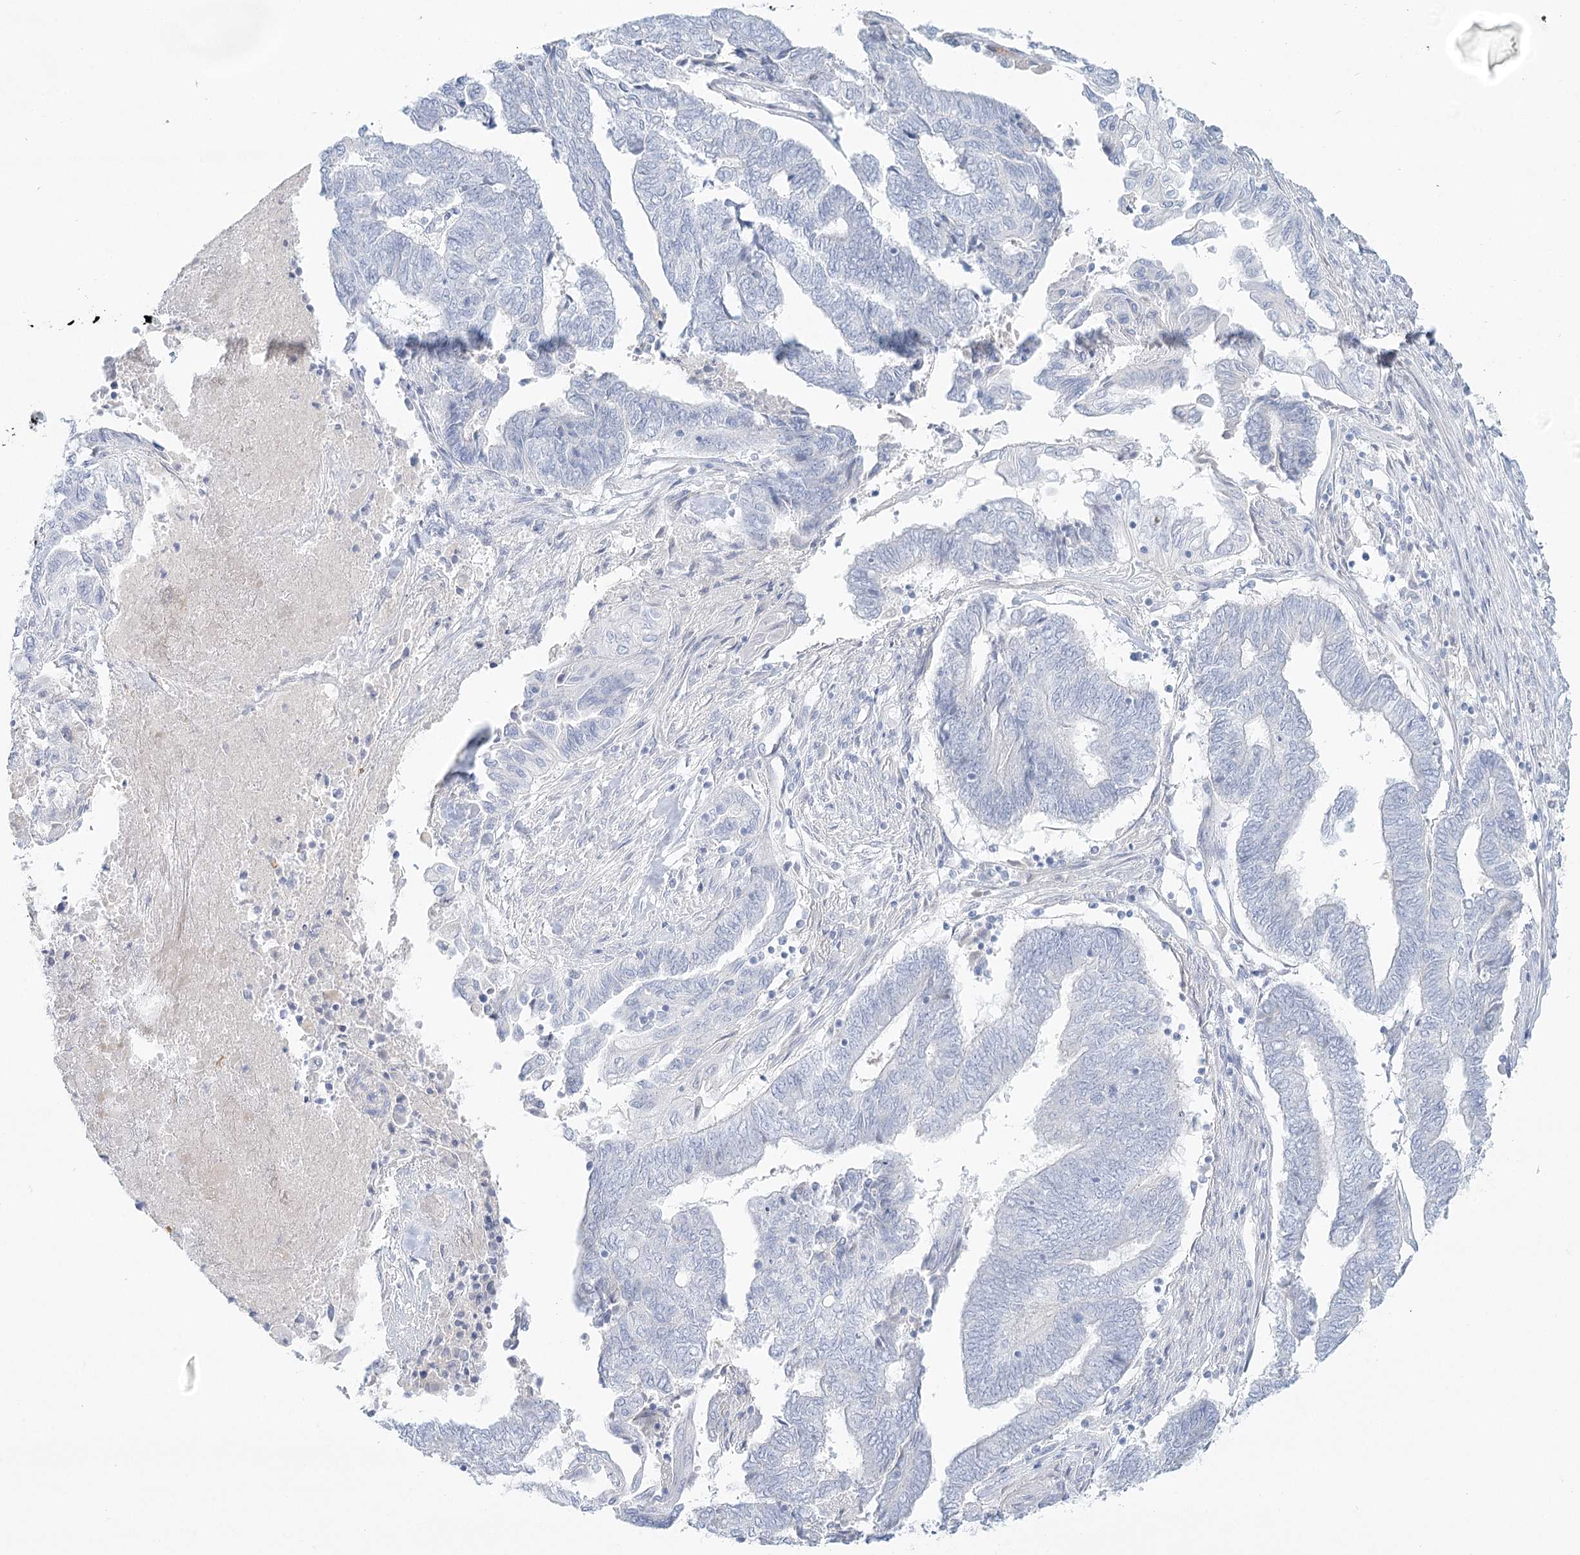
{"staining": {"intensity": "negative", "quantity": "none", "location": "none"}, "tissue": "endometrial cancer", "cell_type": "Tumor cells", "image_type": "cancer", "snomed": [{"axis": "morphology", "description": "Adenocarcinoma, NOS"}, {"axis": "topography", "description": "Uterus"}, {"axis": "topography", "description": "Endometrium"}], "caption": "Adenocarcinoma (endometrial) was stained to show a protein in brown. There is no significant positivity in tumor cells.", "gene": "DMGDH", "patient": {"sex": "female", "age": 70}}